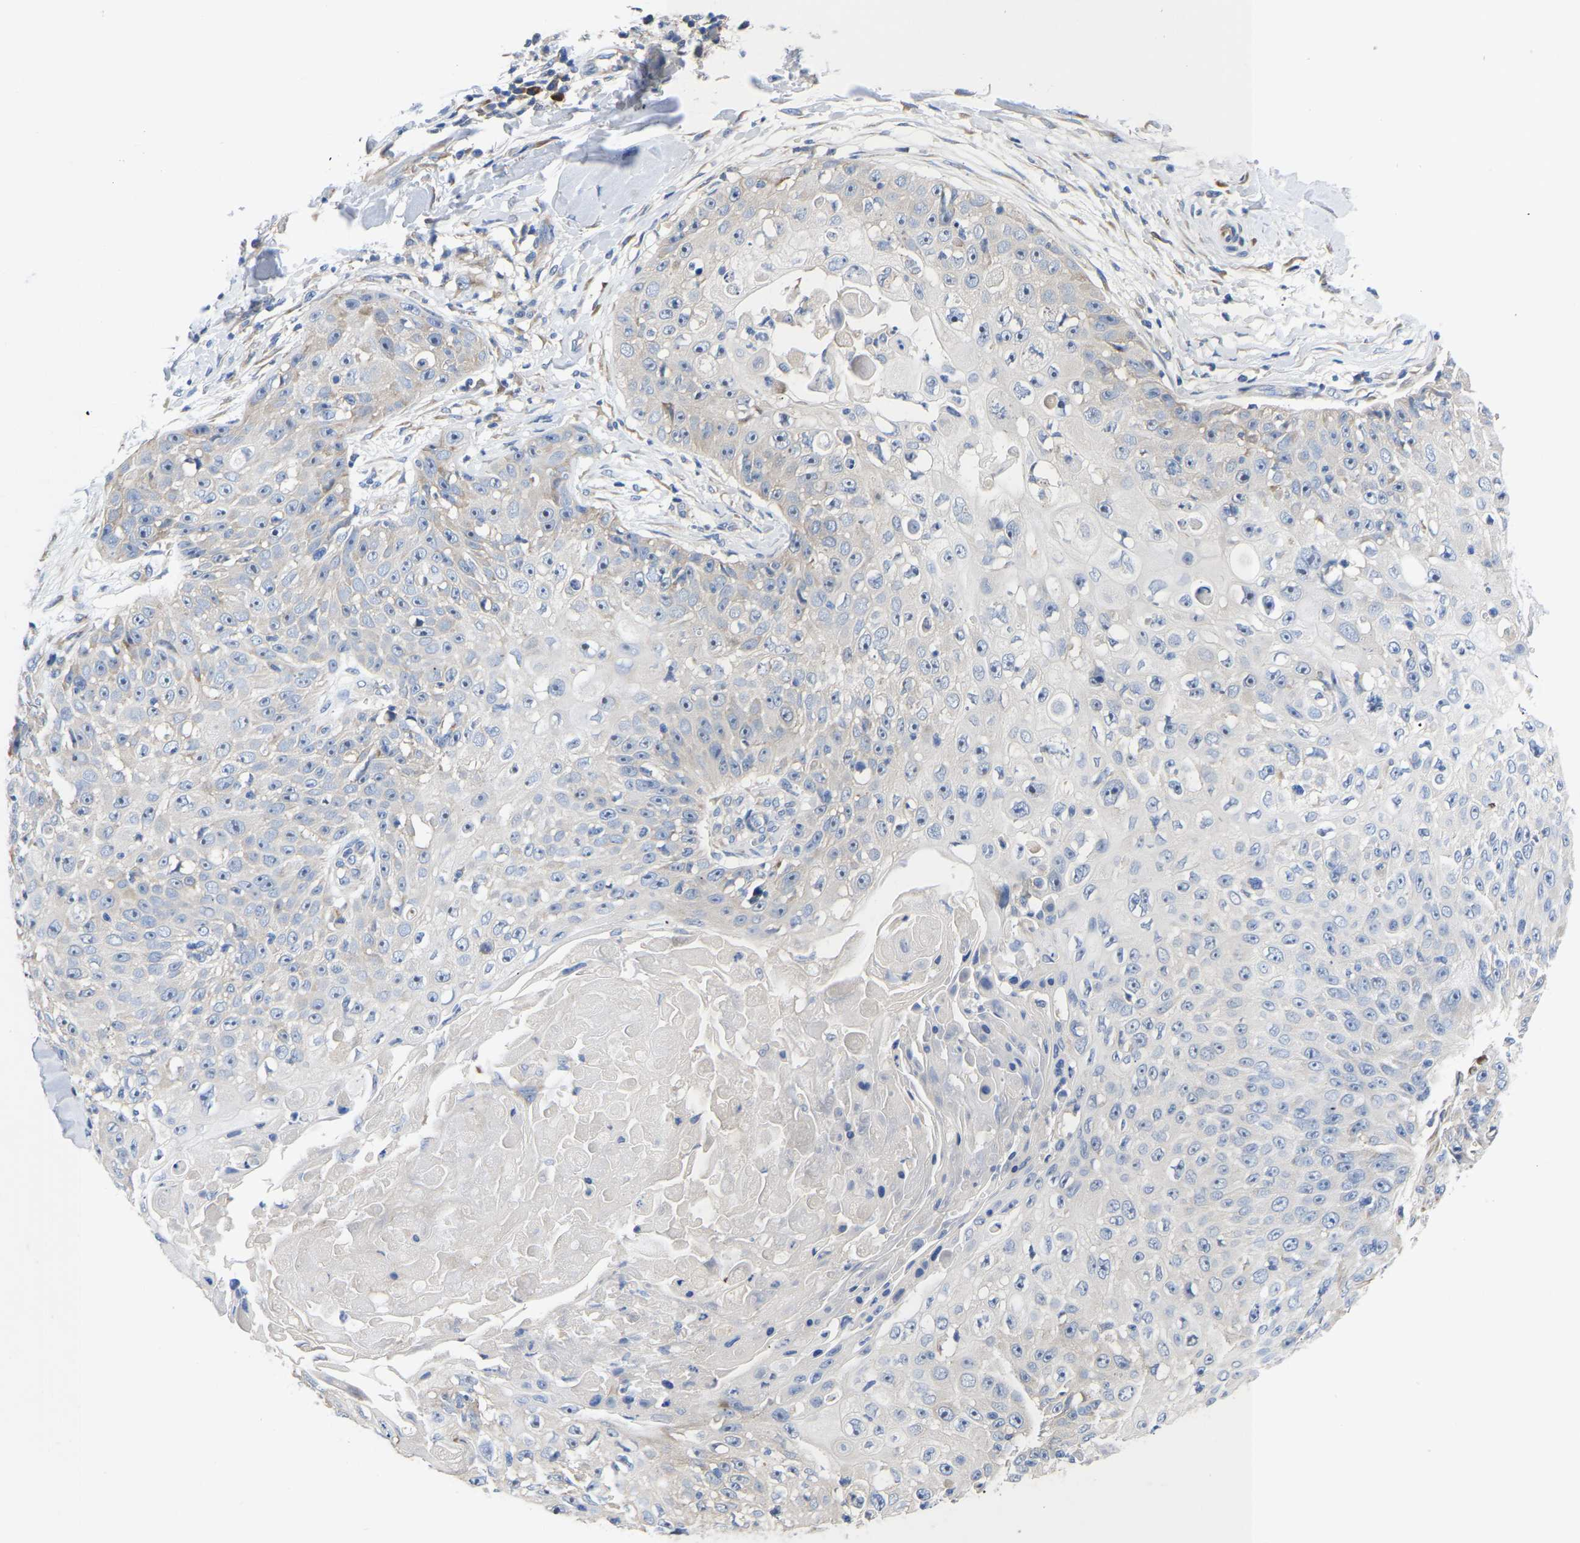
{"staining": {"intensity": "negative", "quantity": "none", "location": "none"}, "tissue": "skin cancer", "cell_type": "Tumor cells", "image_type": "cancer", "snomed": [{"axis": "morphology", "description": "Squamous cell carcinoma, NOS"}, {"axis": "topography", "description": "Skin"}], "caption": "Tumor cells are negative for brown protein staining in skin cancer.", "gene": "ABCA10", "patient": {"sex": "male", "age": 86}}